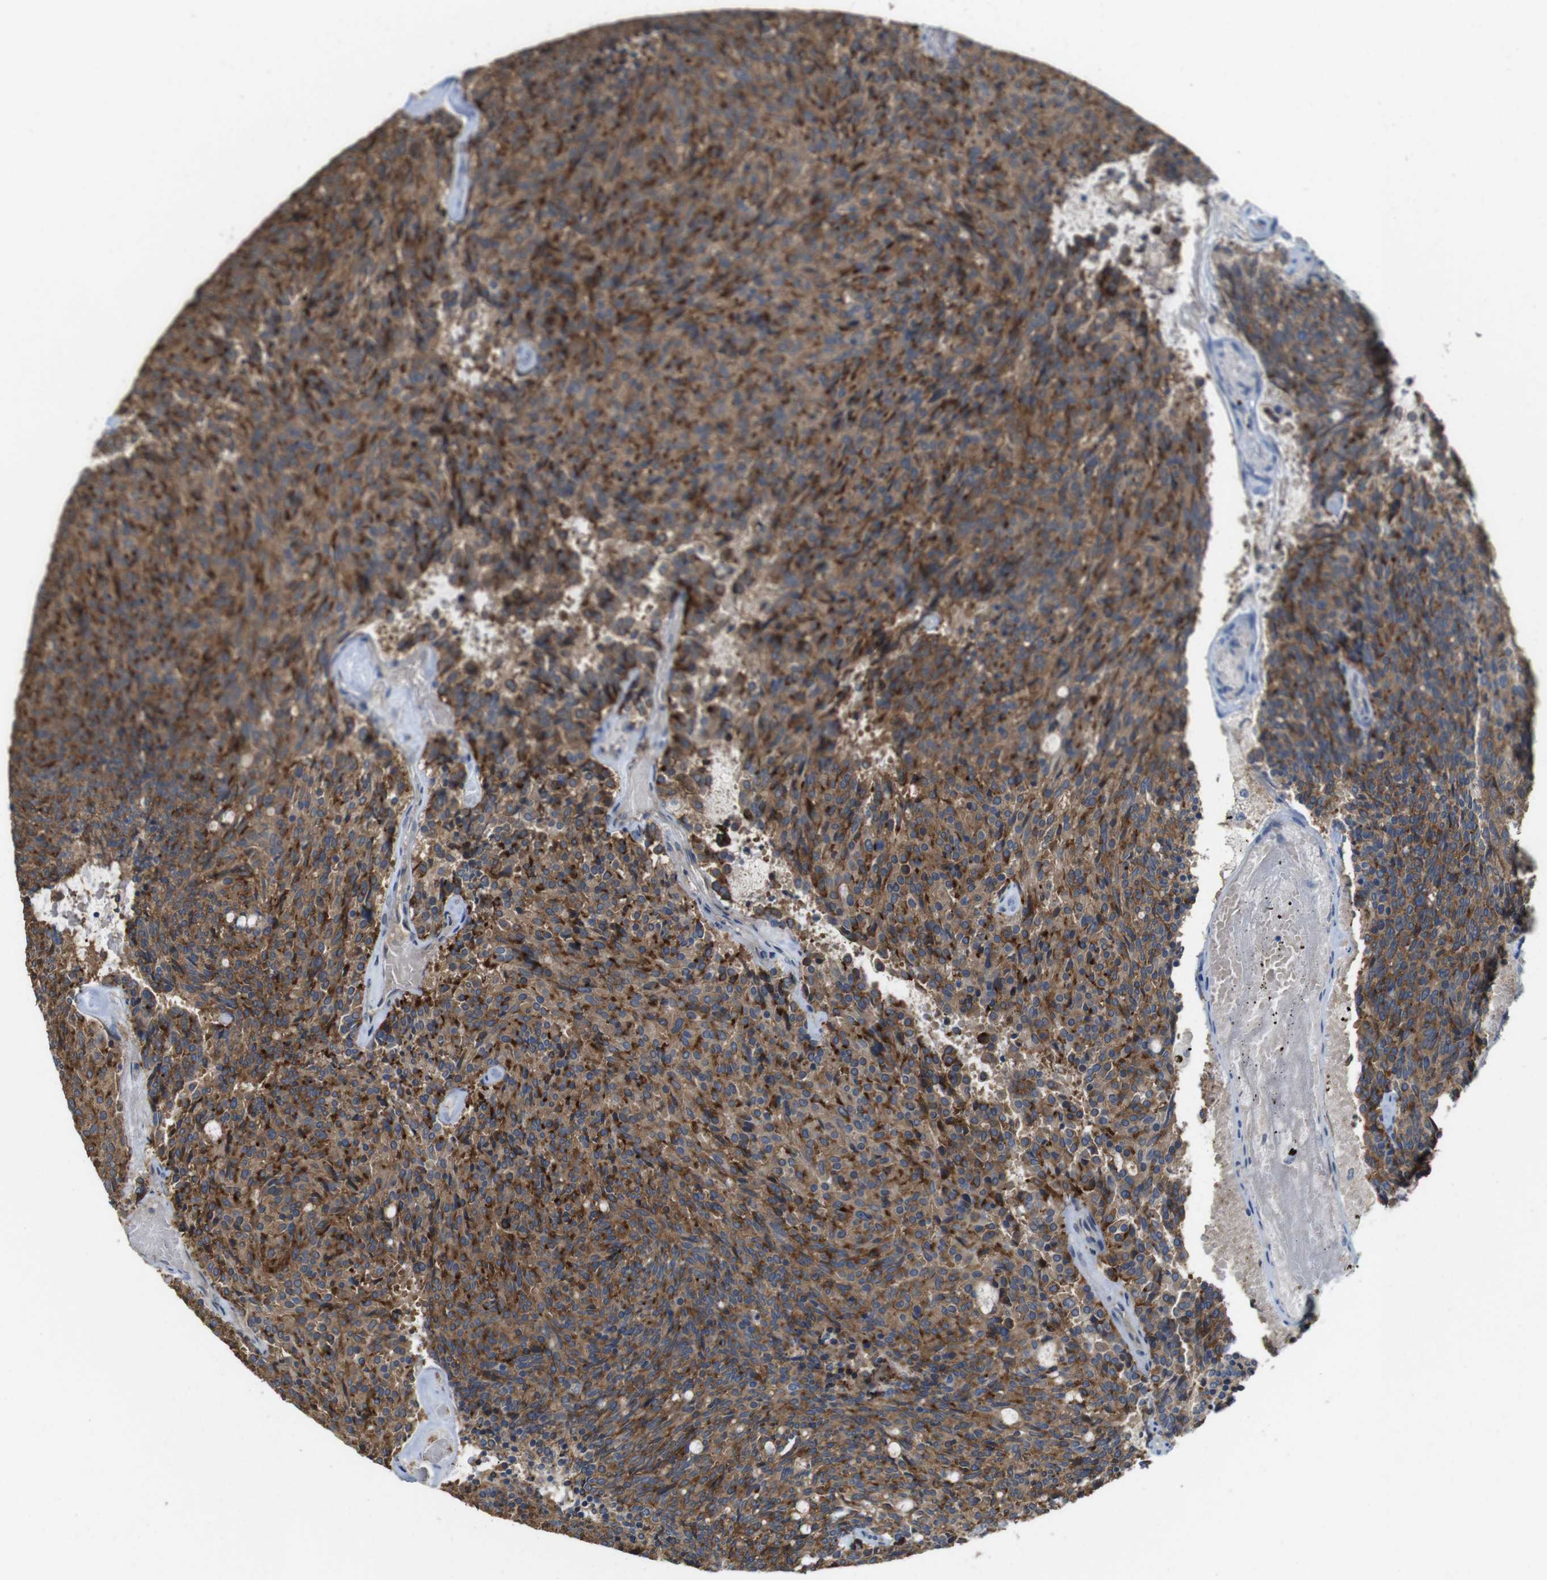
{"staining": {"intensity": "strong", "quantity": ">75%", "location": "cytoplasmic/membranous"}, "tissue": "carcinoid", "cell_type": "Tumor cells", "image_type": "cancer", "snomed": [{"axis": "morphology", "description": "Carcinoid, malignant, NOS"}, {"axis": "topography", "description": "Pancreas"}], "caption": "IHC (DAB (3,3'-diaminobenzidine)) staining of human carcinoid demonstrates strong cytoplasmic/membranous protein staining in approximately >75% of tumor cells.", "gene": "CDC34", "patient": {"sex": "female", "age": 54}}